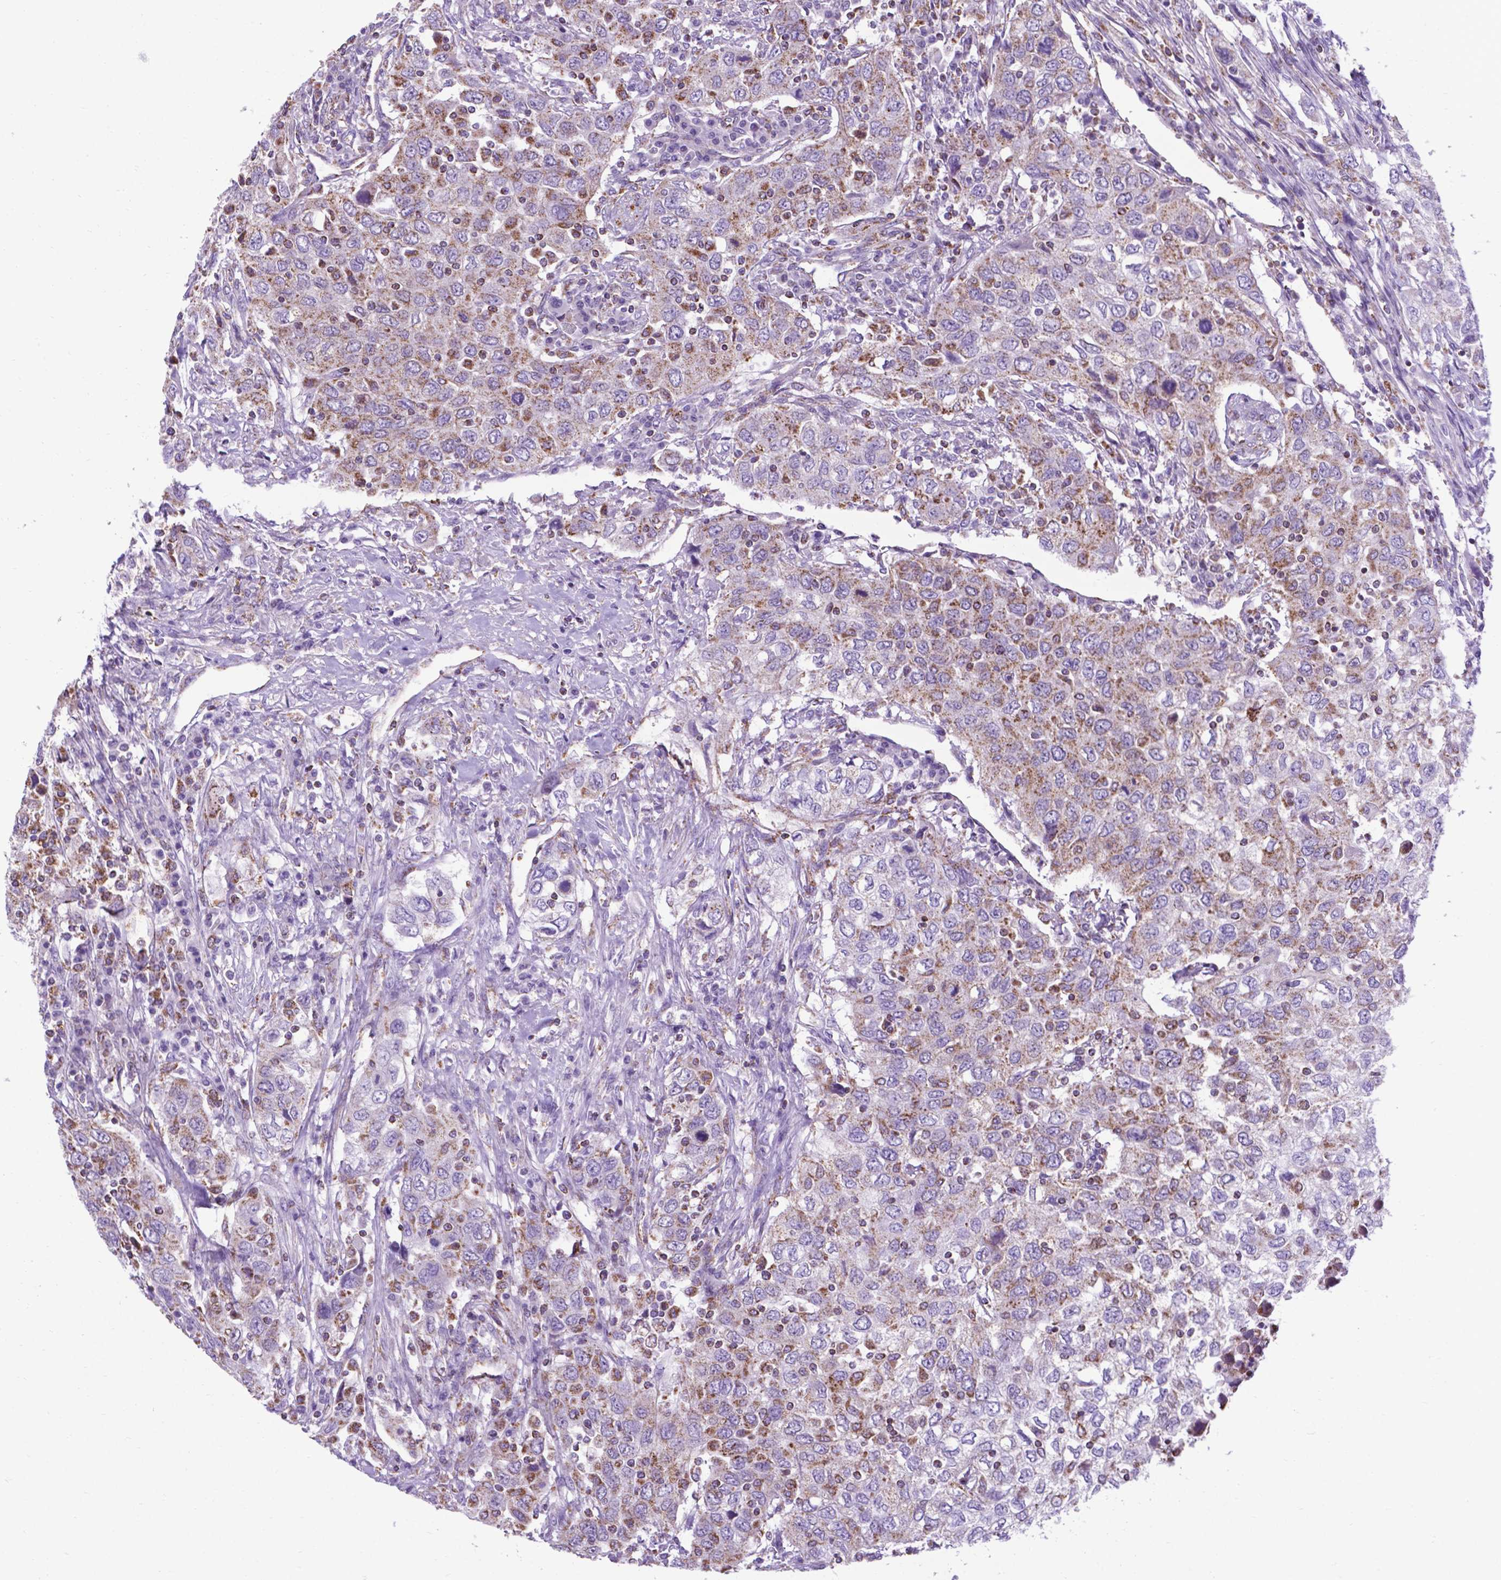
{"staining": {"intensity": "moderate", "quantity": "25%-75%", "location": "cytoplasmic/membranous"}, "tissue": "urothelial cancer", "cell_type": "Tumor cells", "image_type": "cancer", "snomed": [{"axis": "morphology", "description": "Urothelial carcinoma, High grade"}, {"axis": "topography", "description": "Urinary bladder"}], "caption": "Tumor cells reveal medium levels of moderate cytoplasmic/membranous positivity in approximately 25%-75% of cells in urothelial cancer.", "gene": "POU3F3", "patient": {"sex": "male", "age": 76}}